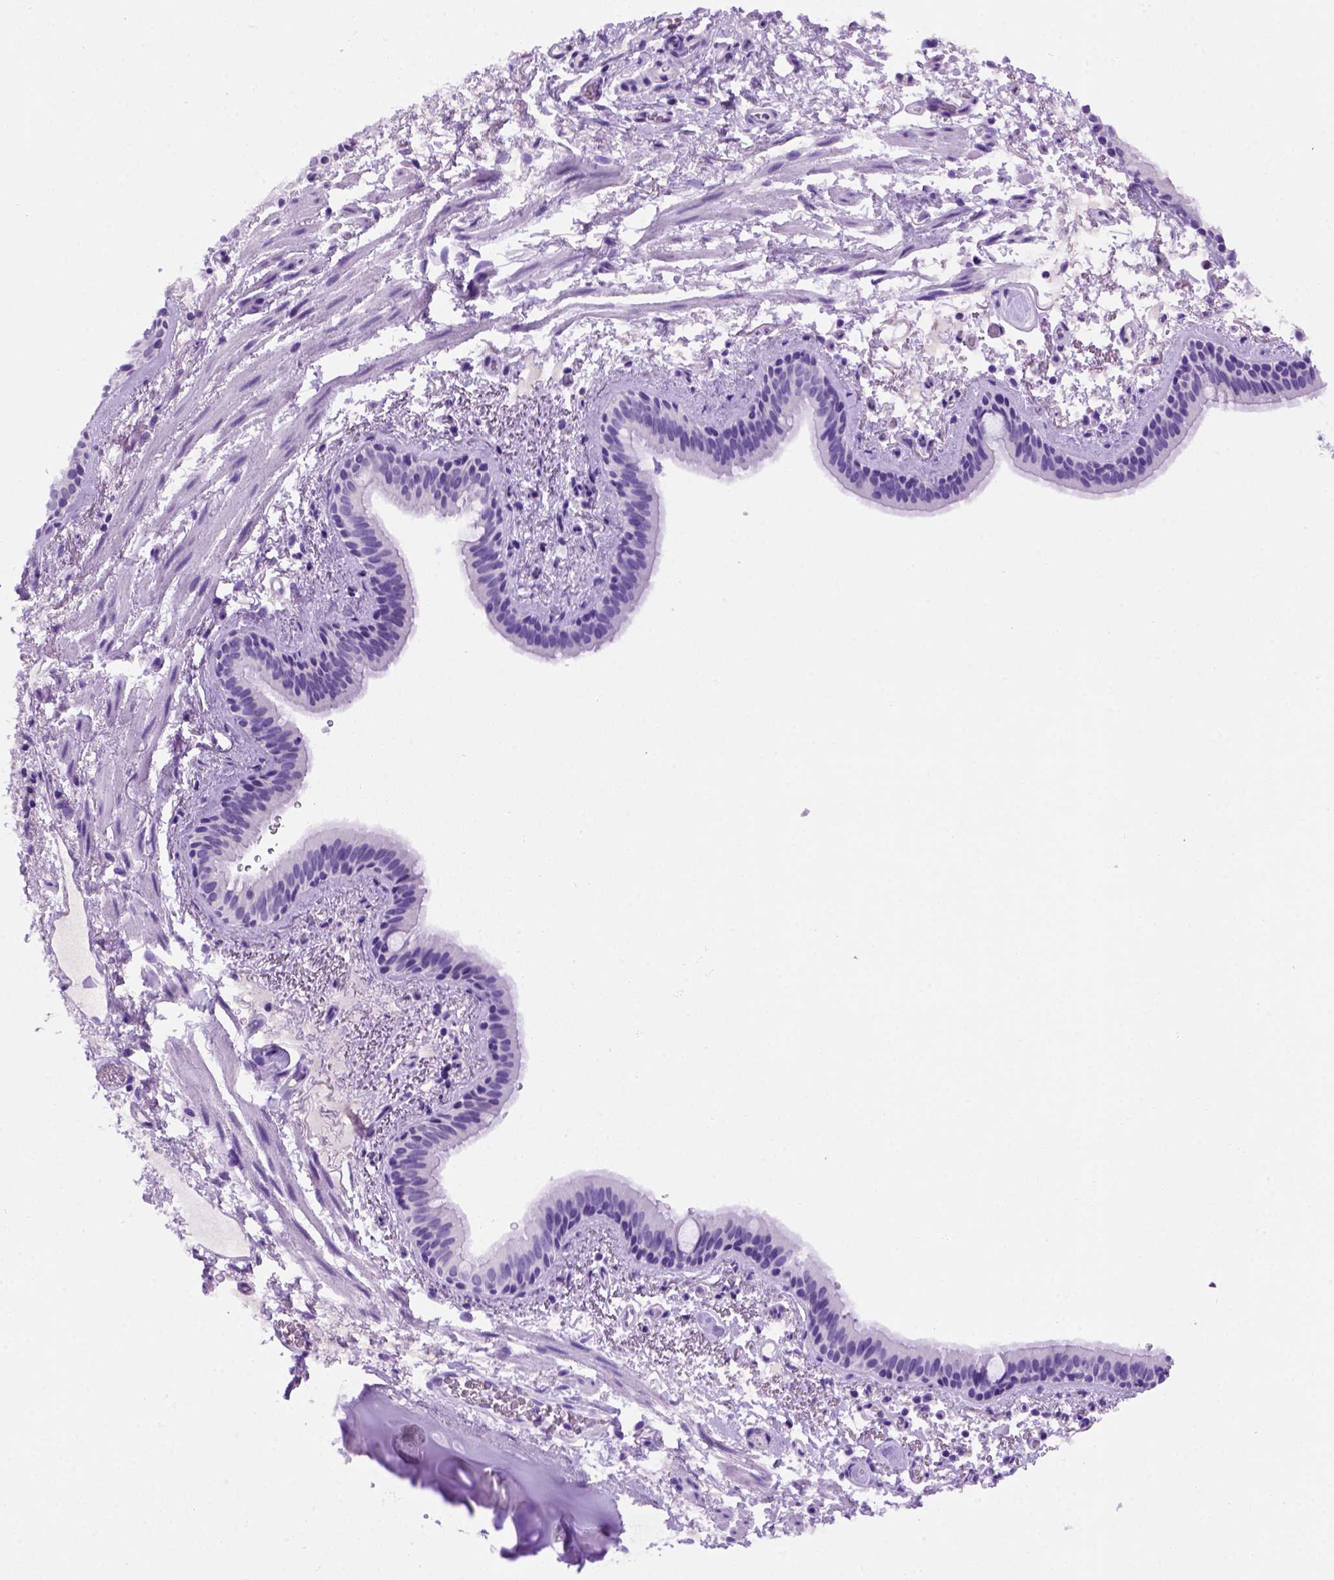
{"staining": {"intensity": "negative", "quantity": "none", "location": "none"}, "tissue": "bronchus", "cell_type": "Respiratory epithelial cells", "image_type": "normal", "snomed": [{"axis": "morphology", "description": "Normal tissue, NOS"}, {"axis": "topography", "description": "Bronchus"}], "caption": "Image shows no significant protein staining in respiratory epithelial cells of unremarkable bronchus.", "gene": "FAM81B", "patient": {"sex": "female", "age": 61}}